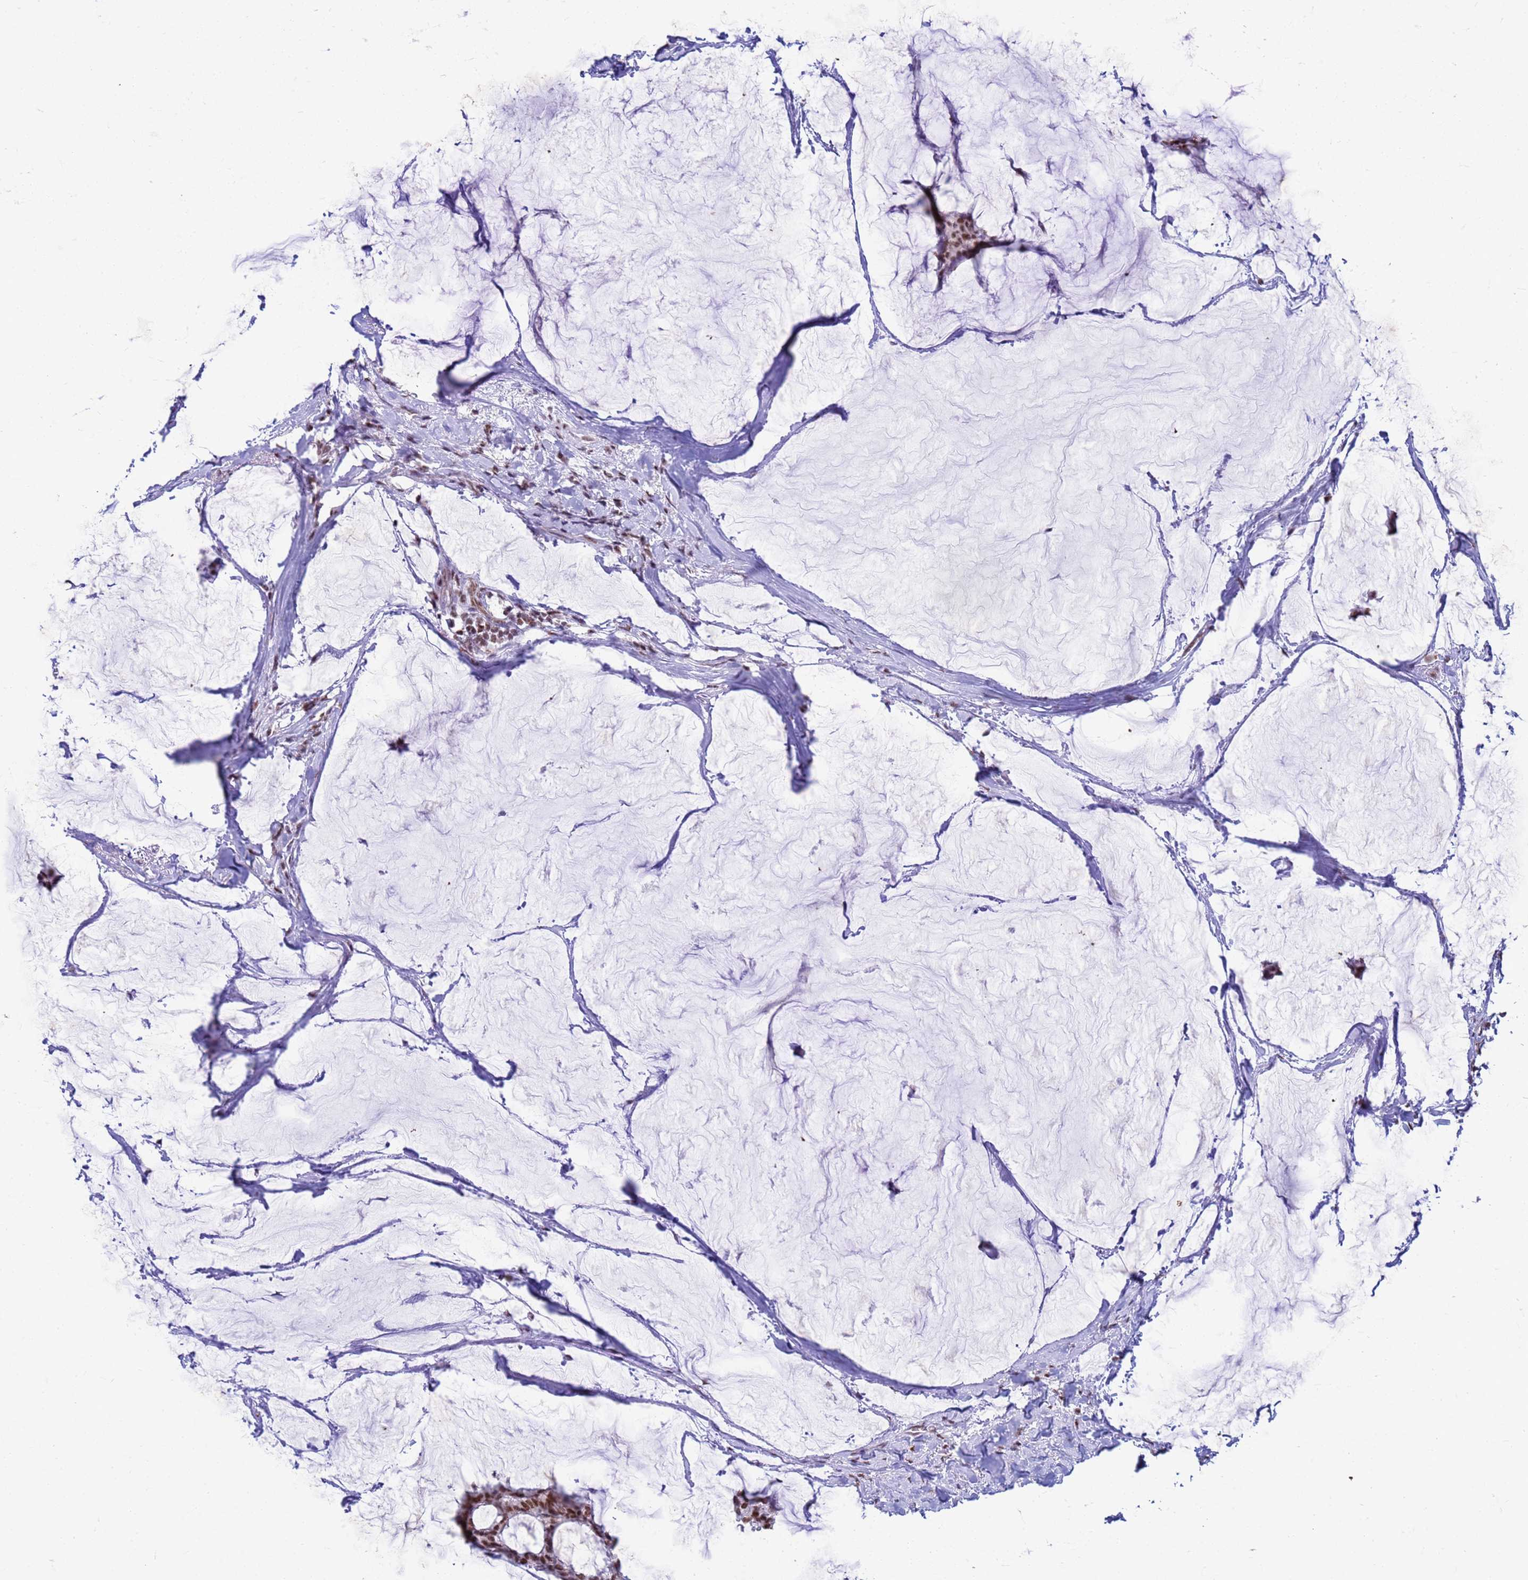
{"staining": {"intensity": "moderate", "quantity": ">75%", "location": "nuclear"}, "tissue": "breast cancer", "cell_type": "Tumor cells", "image_type": "cancer", "snomed": [{"axis": "morphology", "description": "Duct carcinoma"}, {"axis": "topography", "description": "Breast"}], "caption": "Immunohistochemical staining of breast intraductal carcinoma shows medium levels of moderate nuclear protein positivity in approximately >75% of tumor cells.", "gene": "FAM170B", "patient": {"sex": "female", "age": 93}}